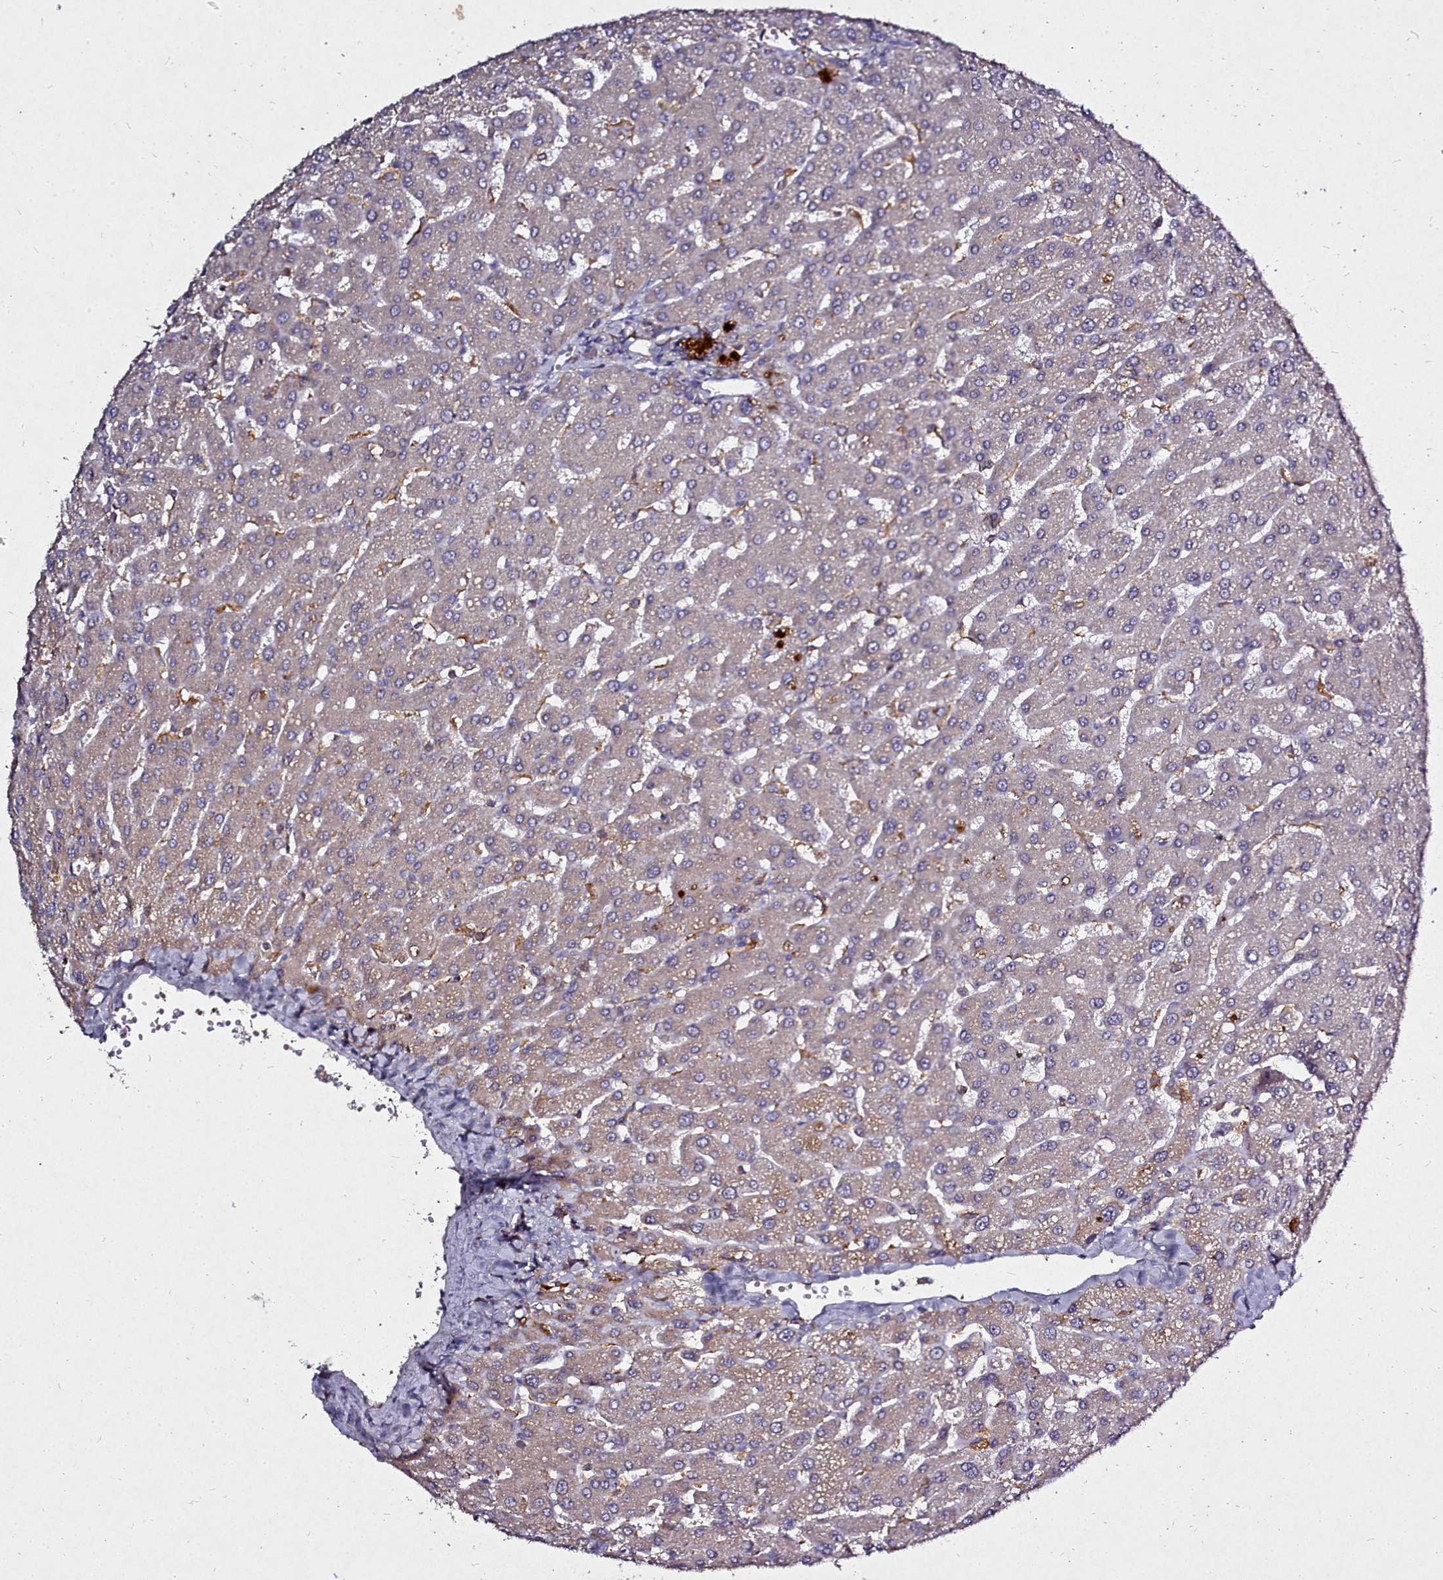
{"staining": {"intensity": "weak", "quantity": ">75%", "location": "cytoplasmic/membranous"}, "tissue": "liver", "cell_type": "Cholangiocytes", "image_type": "normal", "snomed": [{"axis": "morphology", "description": "Normal tissue, NOS"}, {"axis": "topography", "description": "Liver"}], "caption": "IHC staining of unremarkable liver, which reveals low levels of weak cytoplasmic/membranous staining in approximately >75% of cholangiocytes indicating weak cytoplasmic/membranous protein staining. The staining was performed using DAB (3,3'-diaminobenzidine) (brown) for protein detection and nuclei were counterstained in hematoxylin (blue).", "gene": "NCKAP1L", "patient": {"sex": "male", "age": 55}}